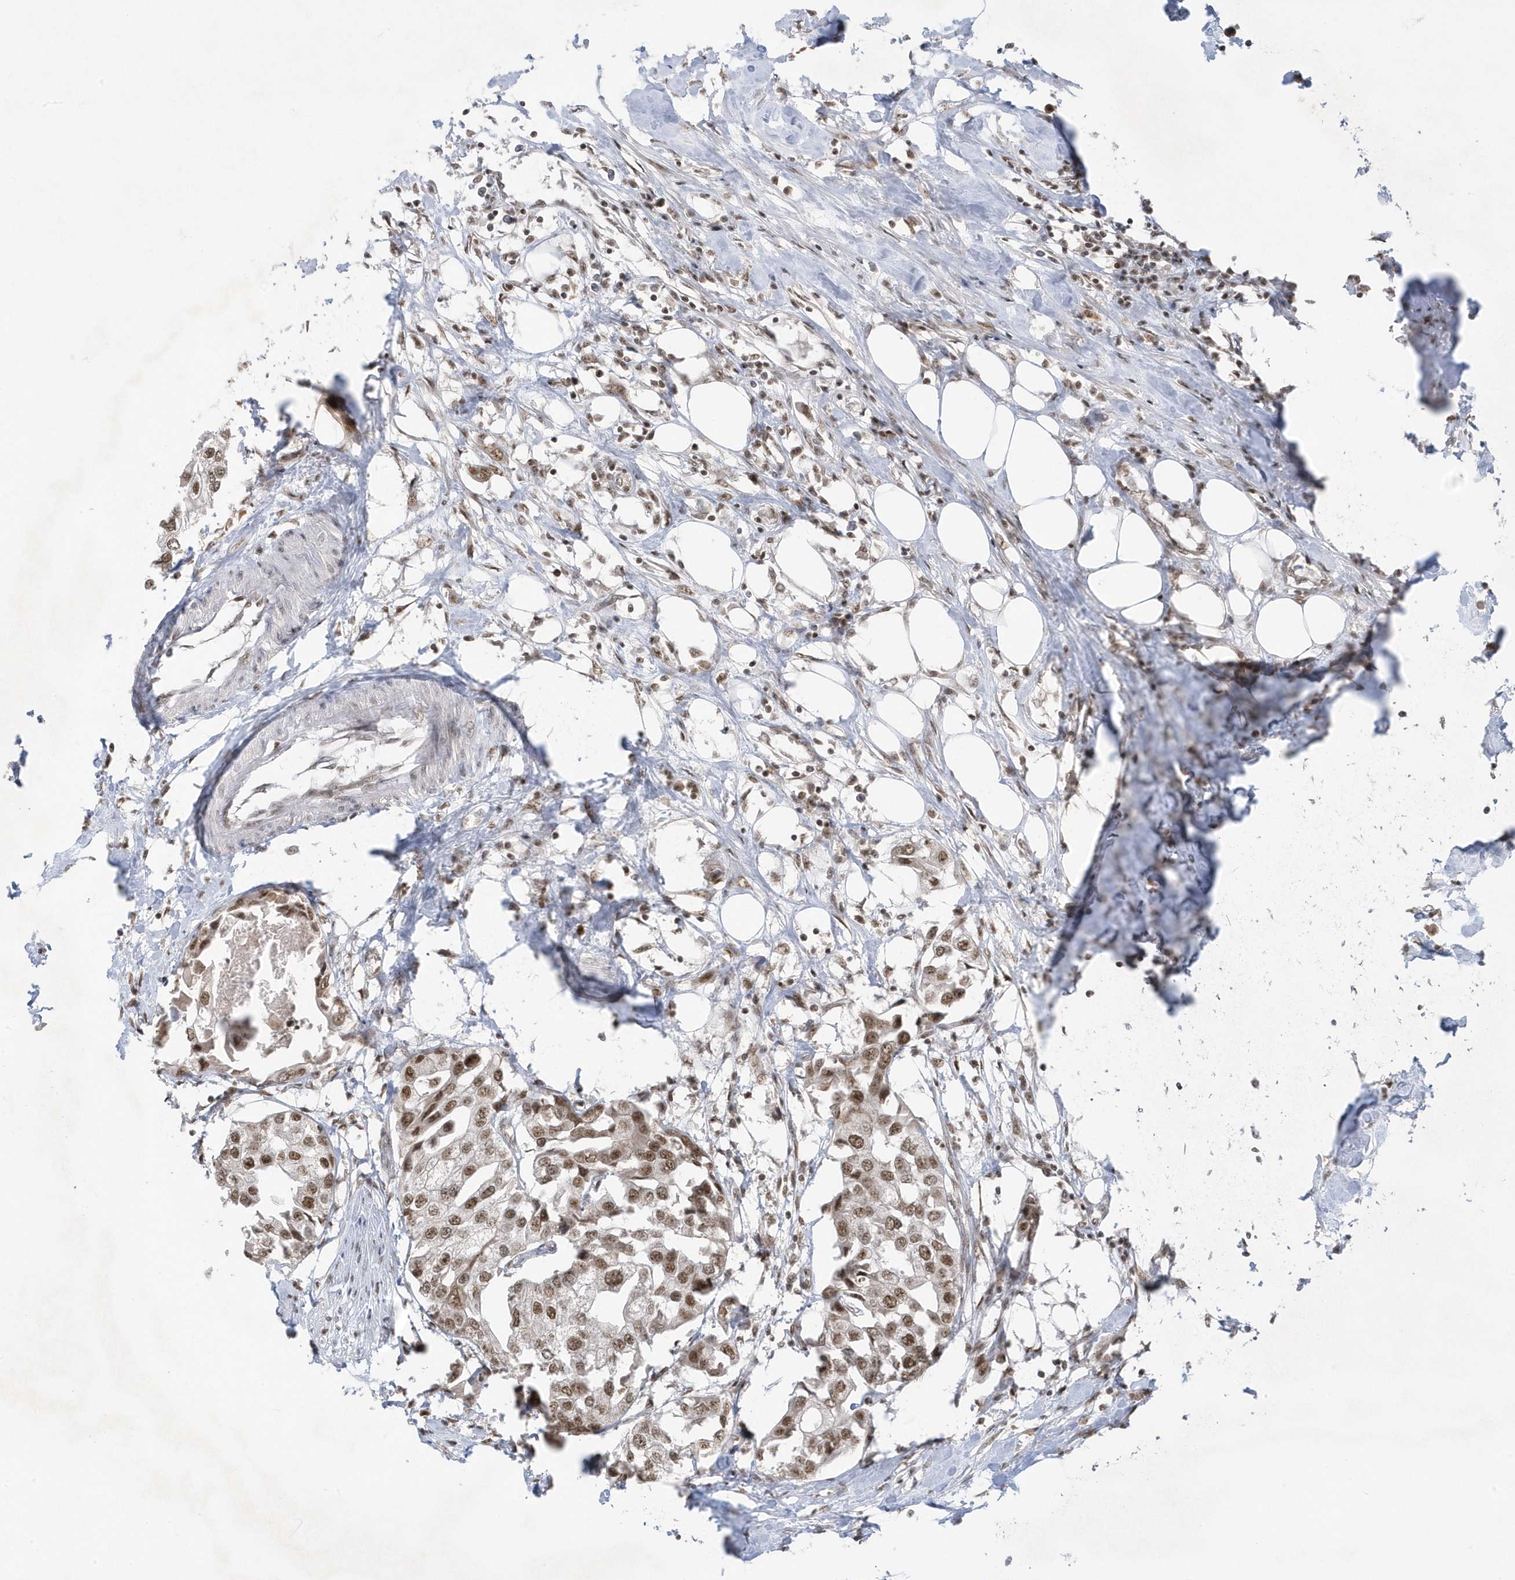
{"staining": {"intensity": "moderate", "quantity": ">75%", "location": "nuclear"}, "tissue": "urothelial cancer", "cell_type": "Tumor cells", "image_type": "cancer", "snomed": [{"axis": "morphology", "description": "Urothelial carcinoma, High grade"}, {"axis": "topography", "description": "Urinary bladder"}], "caption": "Urothelial carcinoma (high-grade) stained with DAB (3,3'-diaminobenzidine) IHC displays medium levels of moderate nuclear staining in about >75% of tumor cells.", "gene": "PPIL2", "patient": {"sex": "male", "age": 64}}